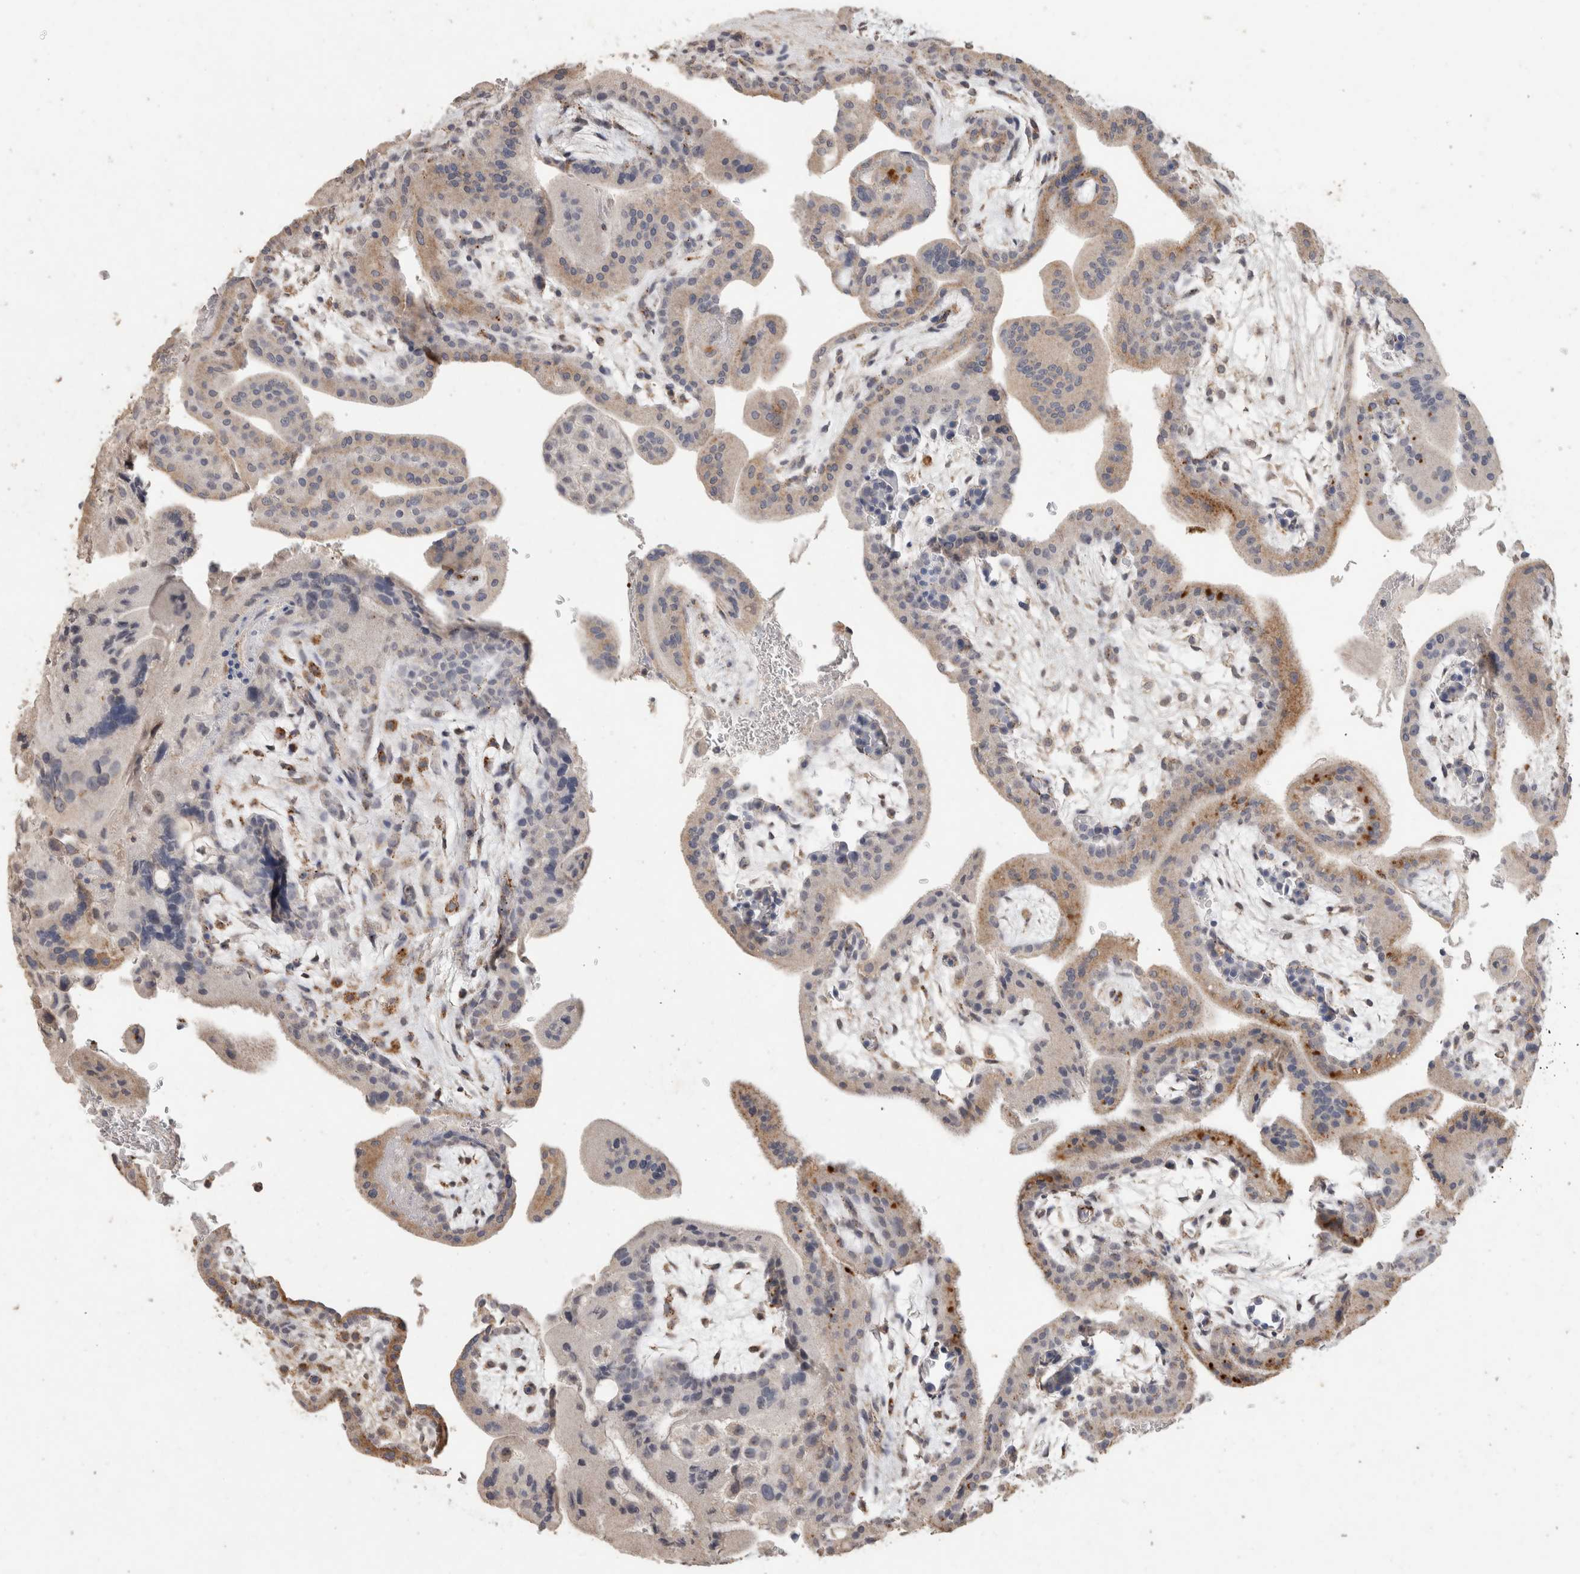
{"staining": {"intensity": "weak", "quantity": ">75%", "location": "cytoplasmic/membranous"}, "tissue": "placenta", "cell_type": "Decidual cells", "image_type": "normal", "snomed": [{"axis": "morphology", "description": "Normal tissue, NOS"}, {"axis": "topography", "description": "Placenta"}], "caption": "The image displays a brown stain indicating the presence of a protein in the cytoplasmic/membranous of decidual cells in placenta. The staining was performed using DAB, with brown indicating positive protein expression. Nuclei are stained blue with hematoxylin.", "gene": "ARSA", "patient": {"sex": "female", "age": 35}}